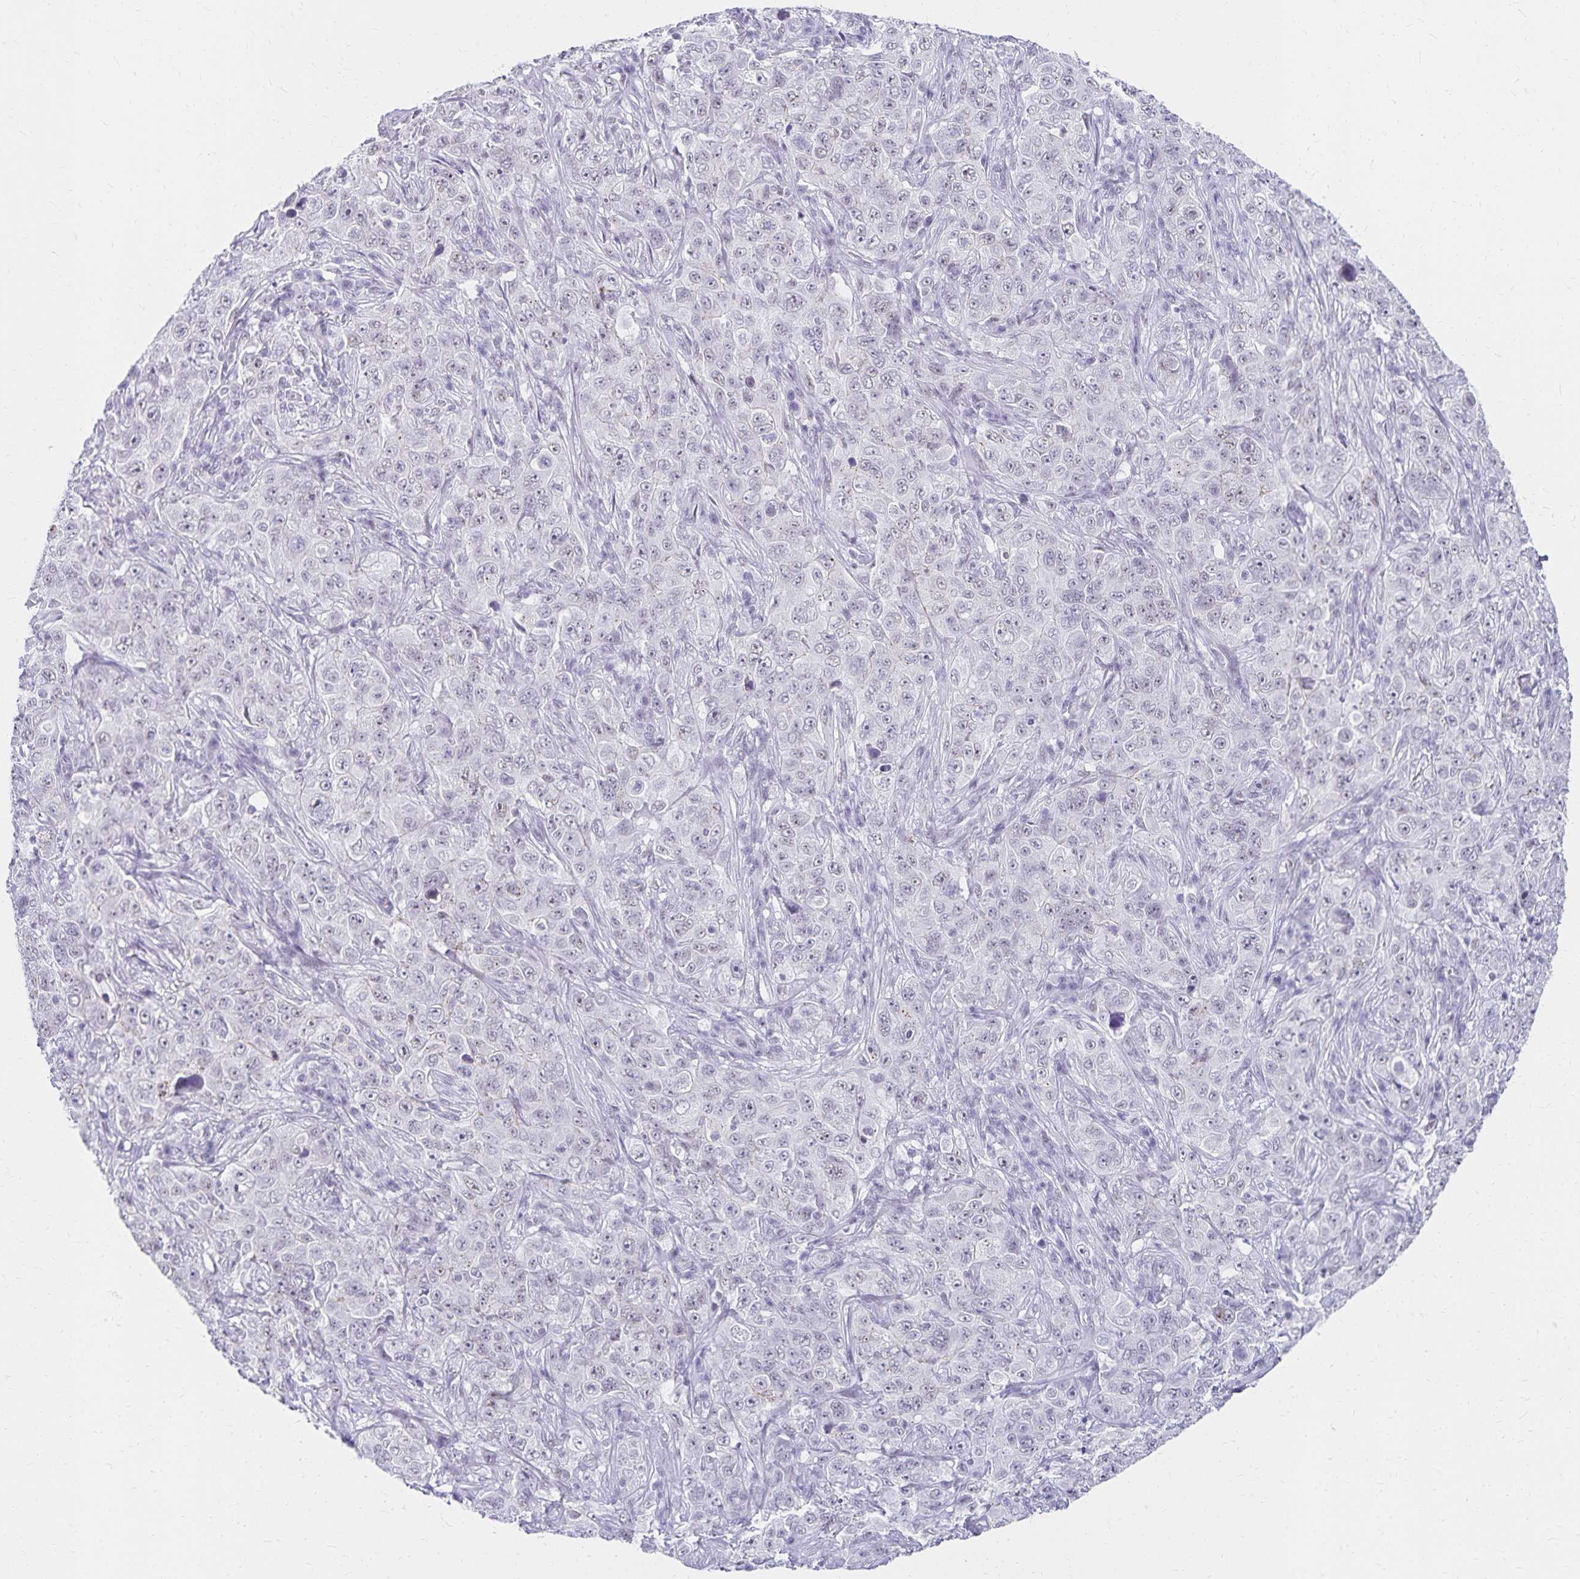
{"staining": {"intensity": "weak", "quantity": "<25%", "location": "nuclear"}, "tissue": "pancreatic cancer", "cell_type": "Tumor cells", "image_type": "cancer", "snomed": [{"axis": "morphology", "description": "Adenocarcinoma, NOS"}, {"axis": "topography", "description": "Pancreas"}], "caption": "Pancreatic cancer (adenocarcinoma) was stained to show a protein in brown. There is no significant expression in tumor cells.", "gene": "C20orf85", "patient": {"sex": "male", "age": 68}}